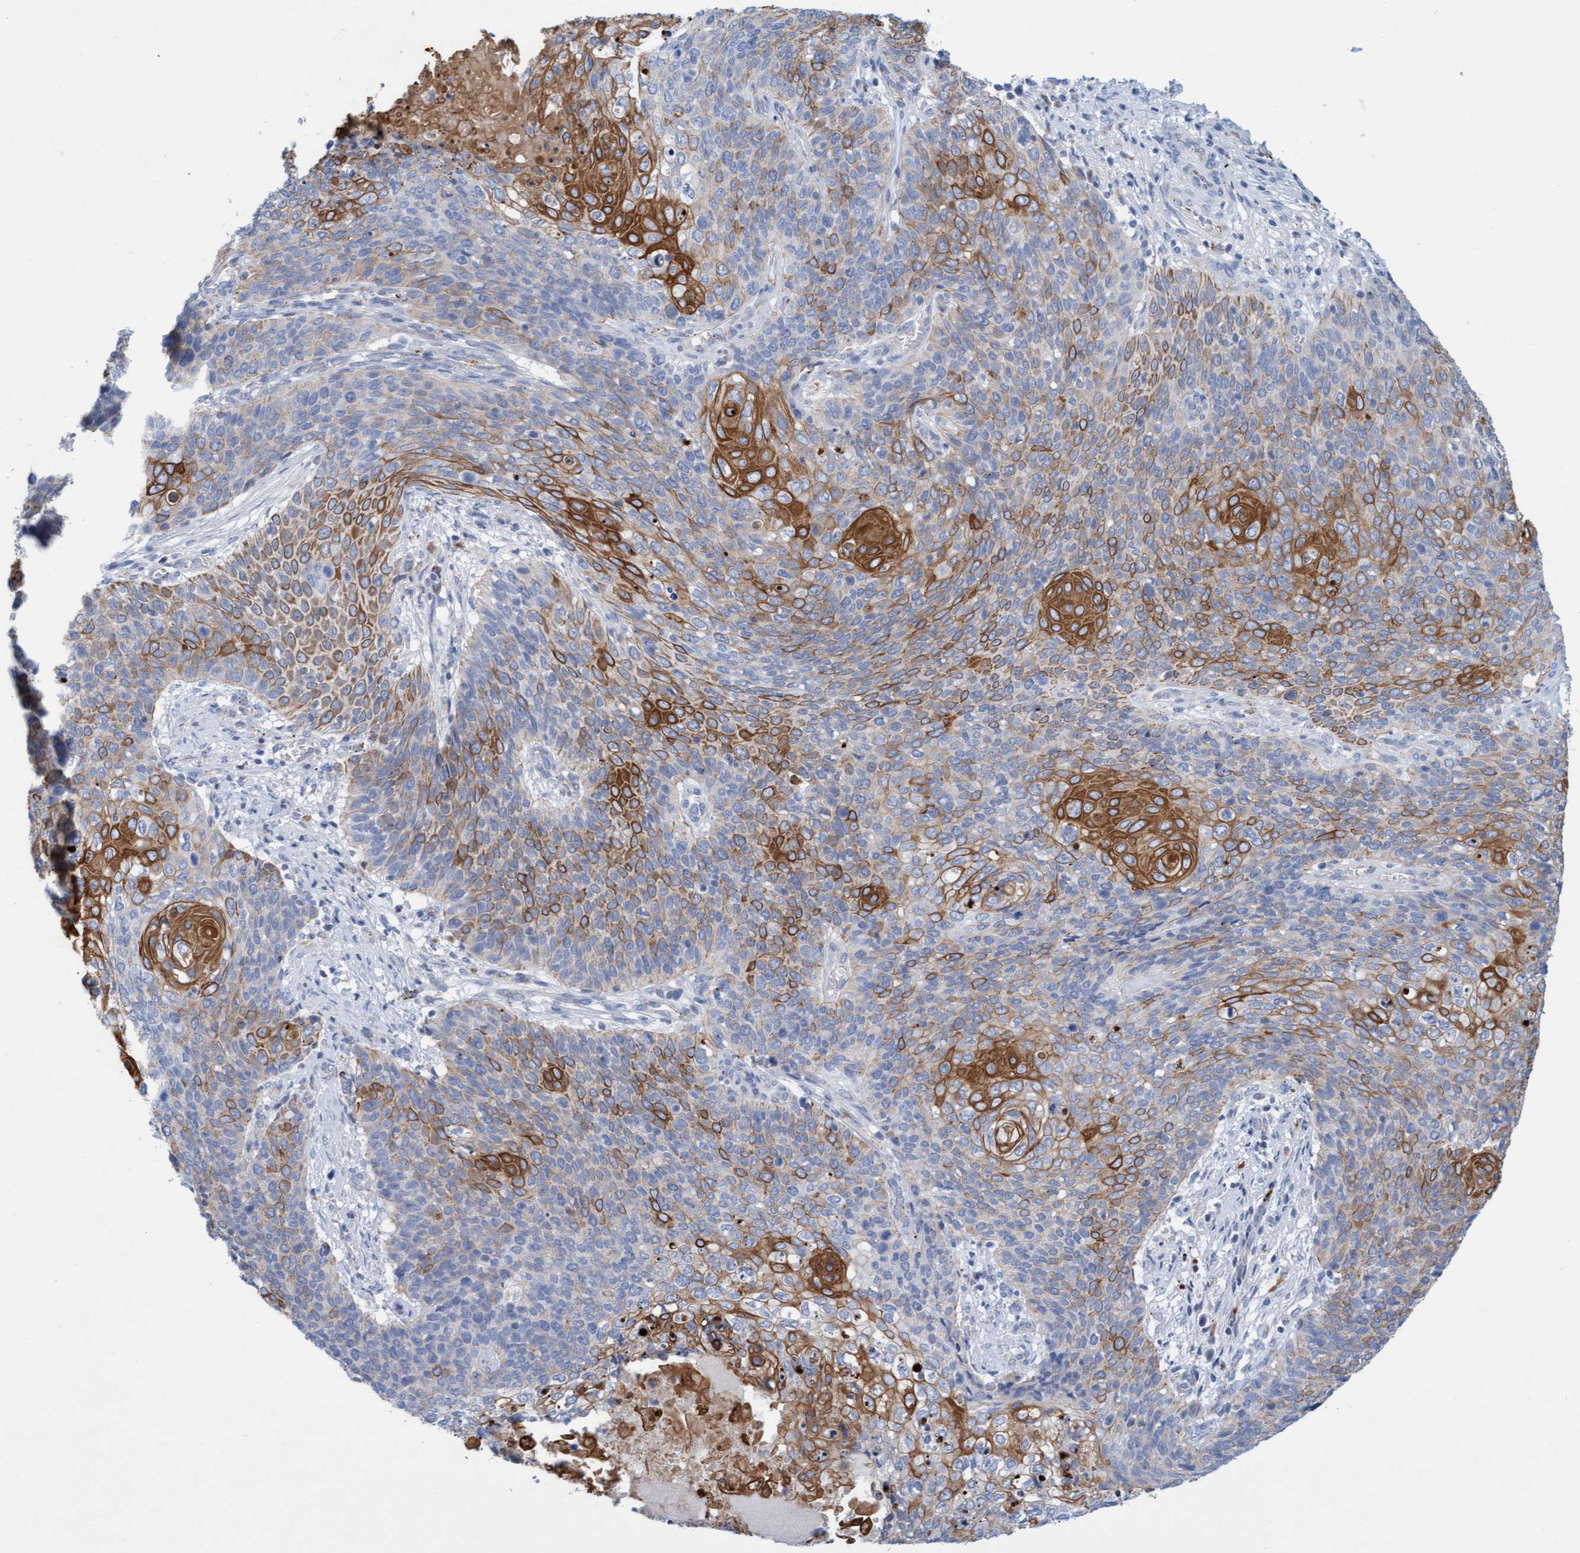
{"staining": {"intensity": "strong", "quantity": "25%-75%", "location": "cytoplasmic/membranous"}, "tissue": "cervical cancer", "cell_type": "Tumor cells", "image_type": "cancer", "snomed": [{"axis": "morphology", "description": "Squamous cell carcinoma, NOS"}, {"axis": "topography", "description": "Cervix"}], "caption": "DAB immunohistochemical staining of human cervical cancer demonstrates strong cytoplasmic/membranous protein positivity in approximately 25%-75% of tumor cells.", "gene": "SGSH", "patient": {"sex": "female", "age": 39}}